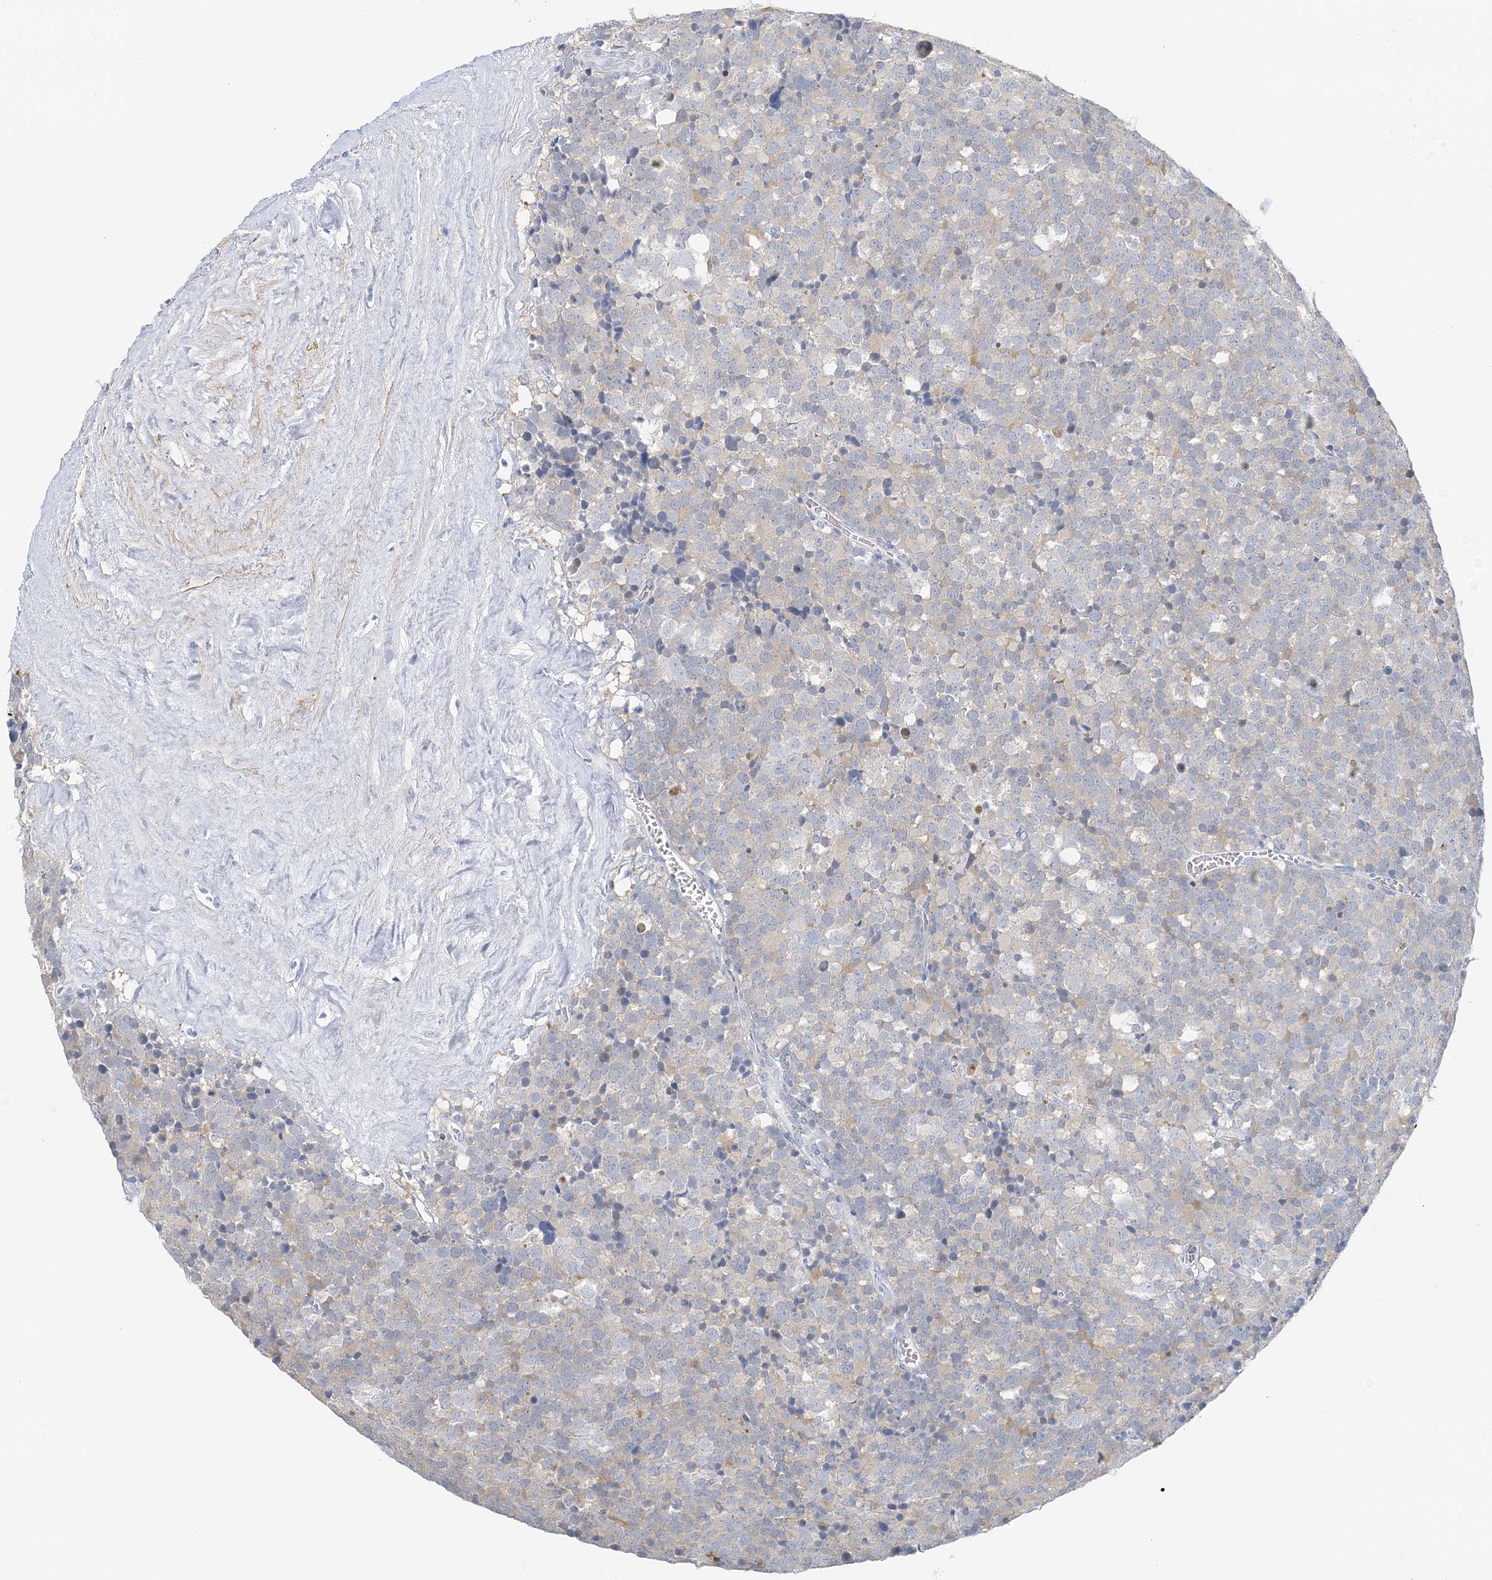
{"staining": {"intensity": "negative", "quantity": "none", "location": "none"}, "tissue": "testis cancer", "cell_type": "Tumor cells", "image_type": "cancer", "snomed": [{"axis": "morphology", "description": "Seminoma, NOS"}, {"axis": "topography", "description": "Testis"}], "caption": "This is a micrograph of IHC staining of seminoma (testis), which shows no positivity in tumor cells.", "gene": "VILL", "patient": {"sex": "male", "age": 71}}